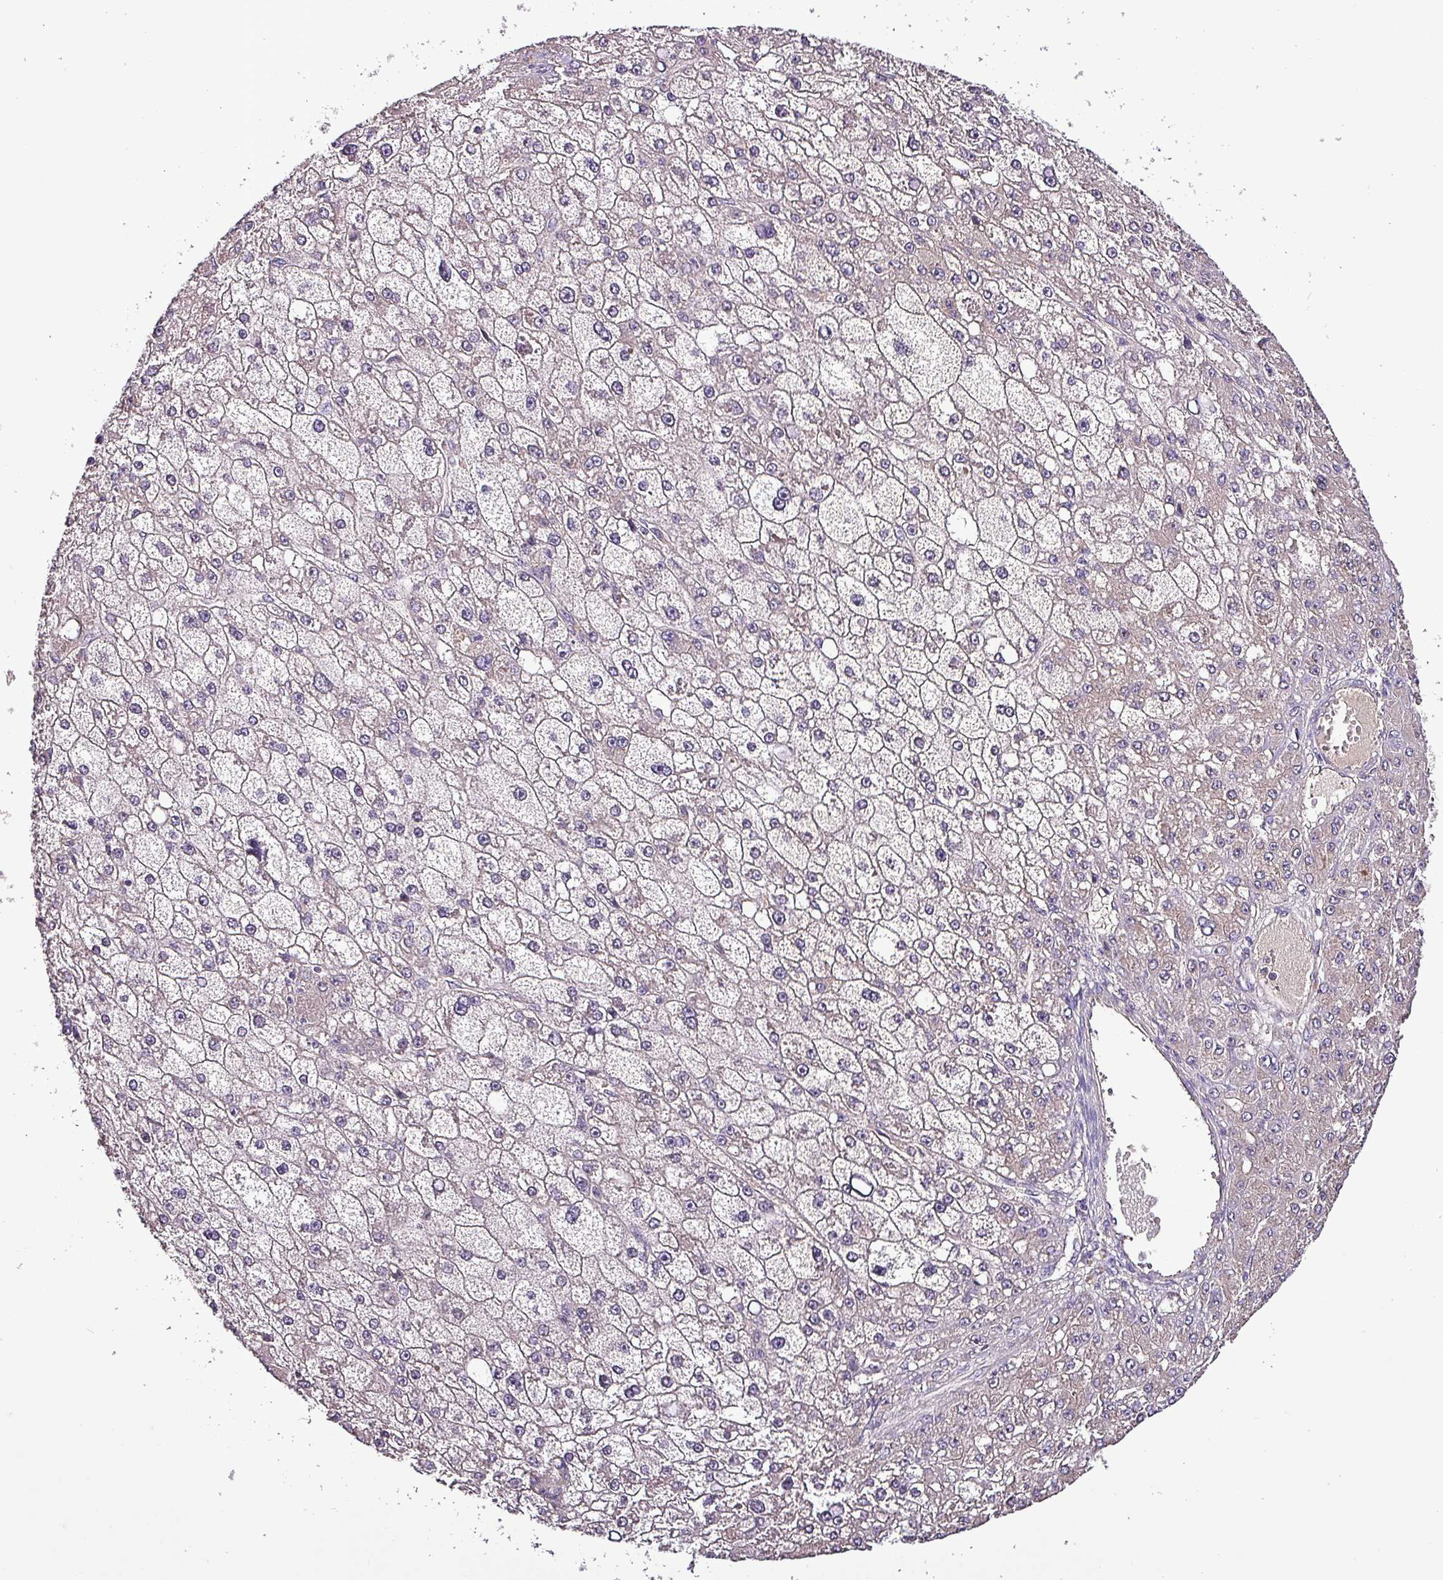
{"staining": {"intensity": "negative", "quantity": "none", "location": "none"}, "tissue": "liver cancer", "cell_type": "Tumor cells", "image_type": "cancer", "snomed": [{"axis": "morphology", "description": "Carcinoma, Hepatocellular, NOS"}, {"axis": "topography", "description": "Liver"}], "caption": "Immunohistochemistry histopathology image of human liver cancer (hepatocellular carcinoma) stained for a protein (brown), which displays no staining in tumor cells. Nuclei are stained in blue.", "gene": "PAFAH1B2", "patient": {"sex": "male", "age": 67}}